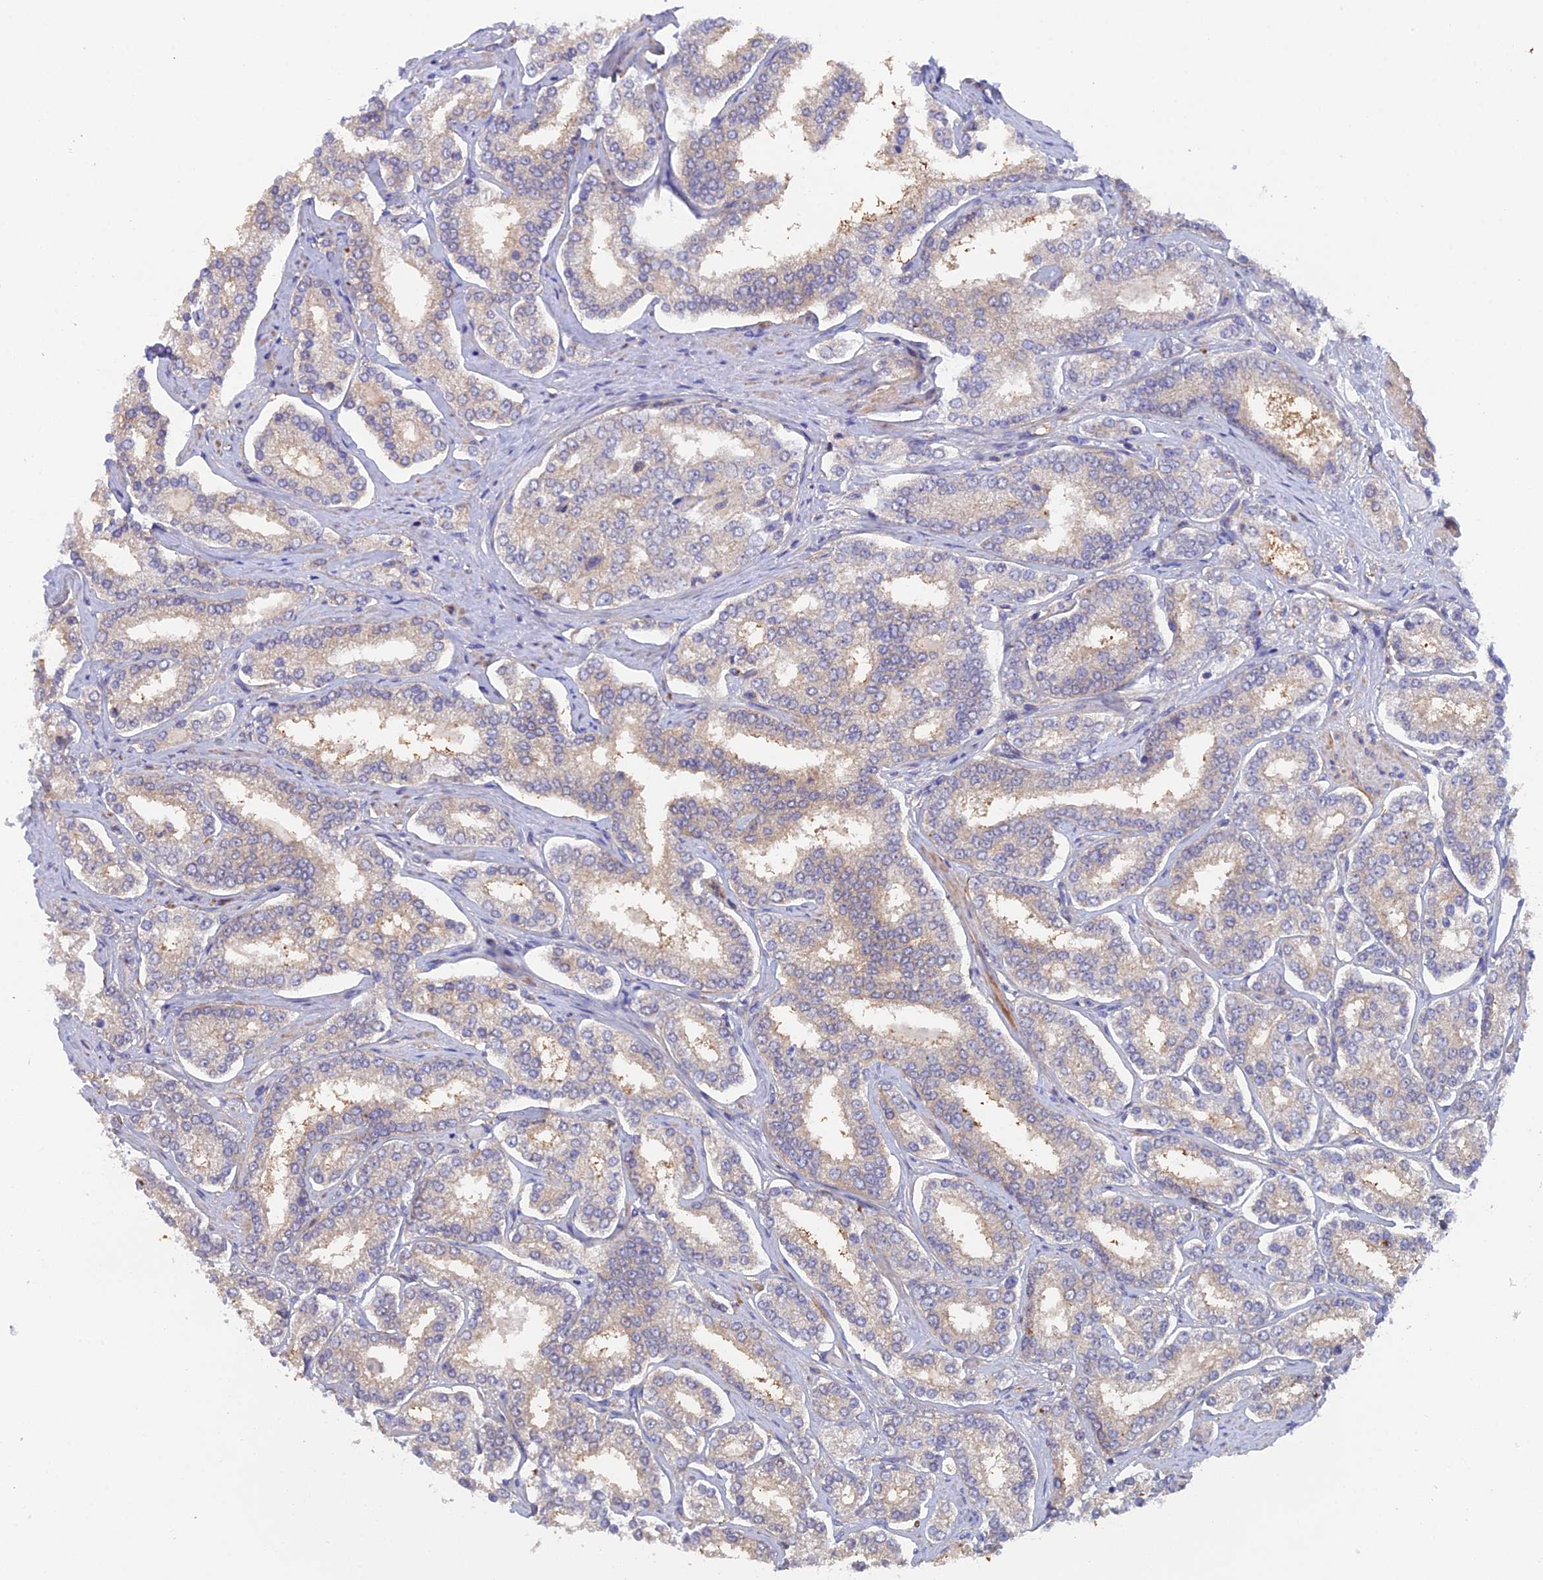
{"staining": {"intensity": "negative", "quantity": "none", "location": "none"}, "tissue": "prostate cancer", "cell_type": "Tumor cells", "image_type": "cancer", "snomed": [{"axis": "morphology", "description": "Normal tissue, NOS"}, {"axis": "morphology", "description": "Adenocarcinoma, High grade"}, {"axis": "topography", "description": "Prostate"}], "caption": "IHC histopathology image of neoplastic tissue: human prostate cancer (adenocarcinoma (high-grade)) stained with DAB (3,3'-diaminobenzidine) displays no significant protein expression in tumor cells.", "gene": "FZR1", "patient": {"sex": "male", "age": 83}}